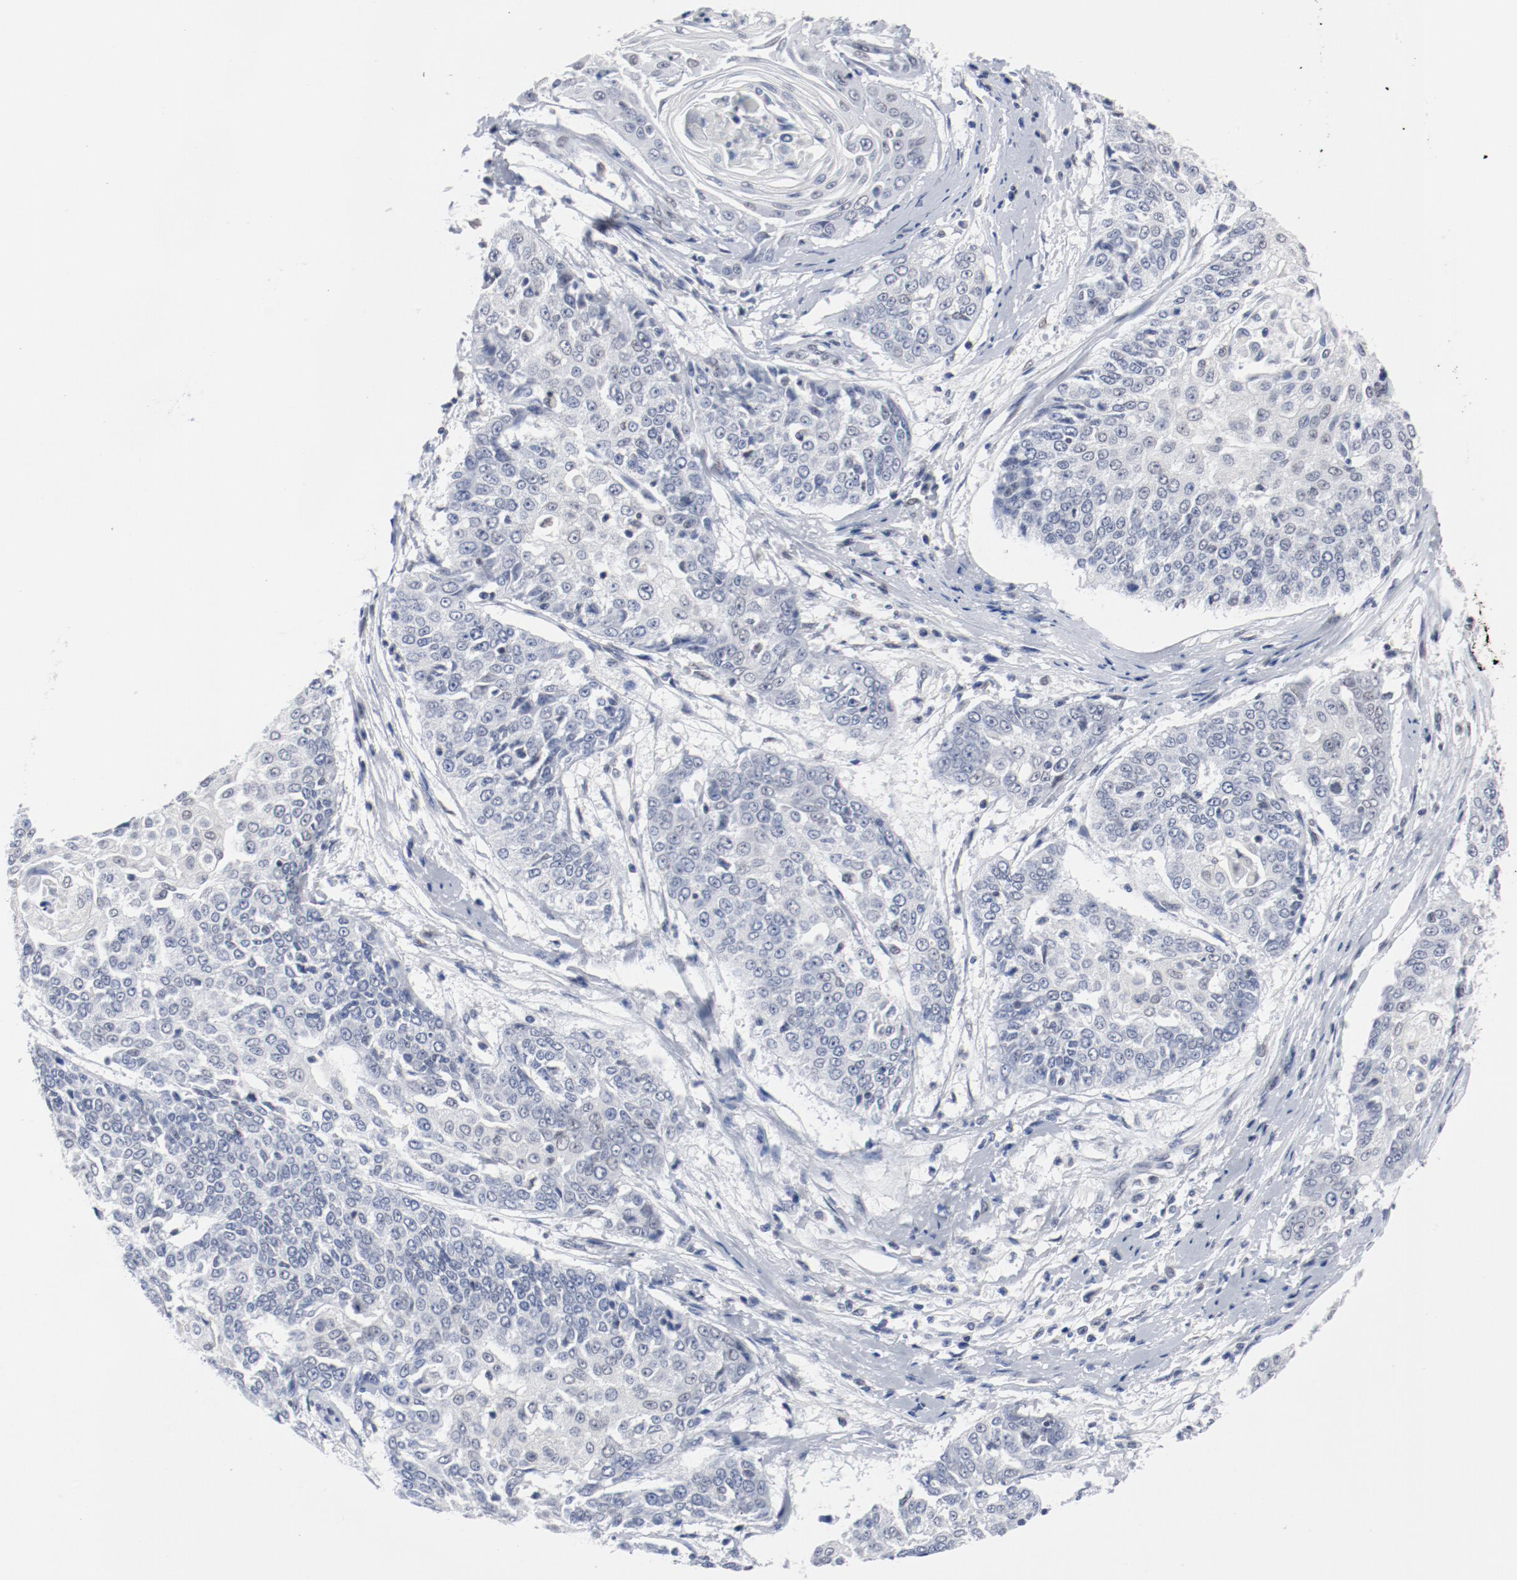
{"staining": {"intensity": "negative", "quantity": "none", "location": "none"}, "tissue": "cervical cancer", "cell_type": "Tumor cells", "image_type": "cancer", "snomed": [{"axis": "morphology", "description": "Squamous cell carcinoma, NOS"}, {"axis": "topography", "description": "Cervix"}], "caption": "Cervical cancer was stained to show a protein in brown. There is no significant staining in tumor cells.", "gene": "ARNT", "patient": {"sex": "female", "age": 64}}